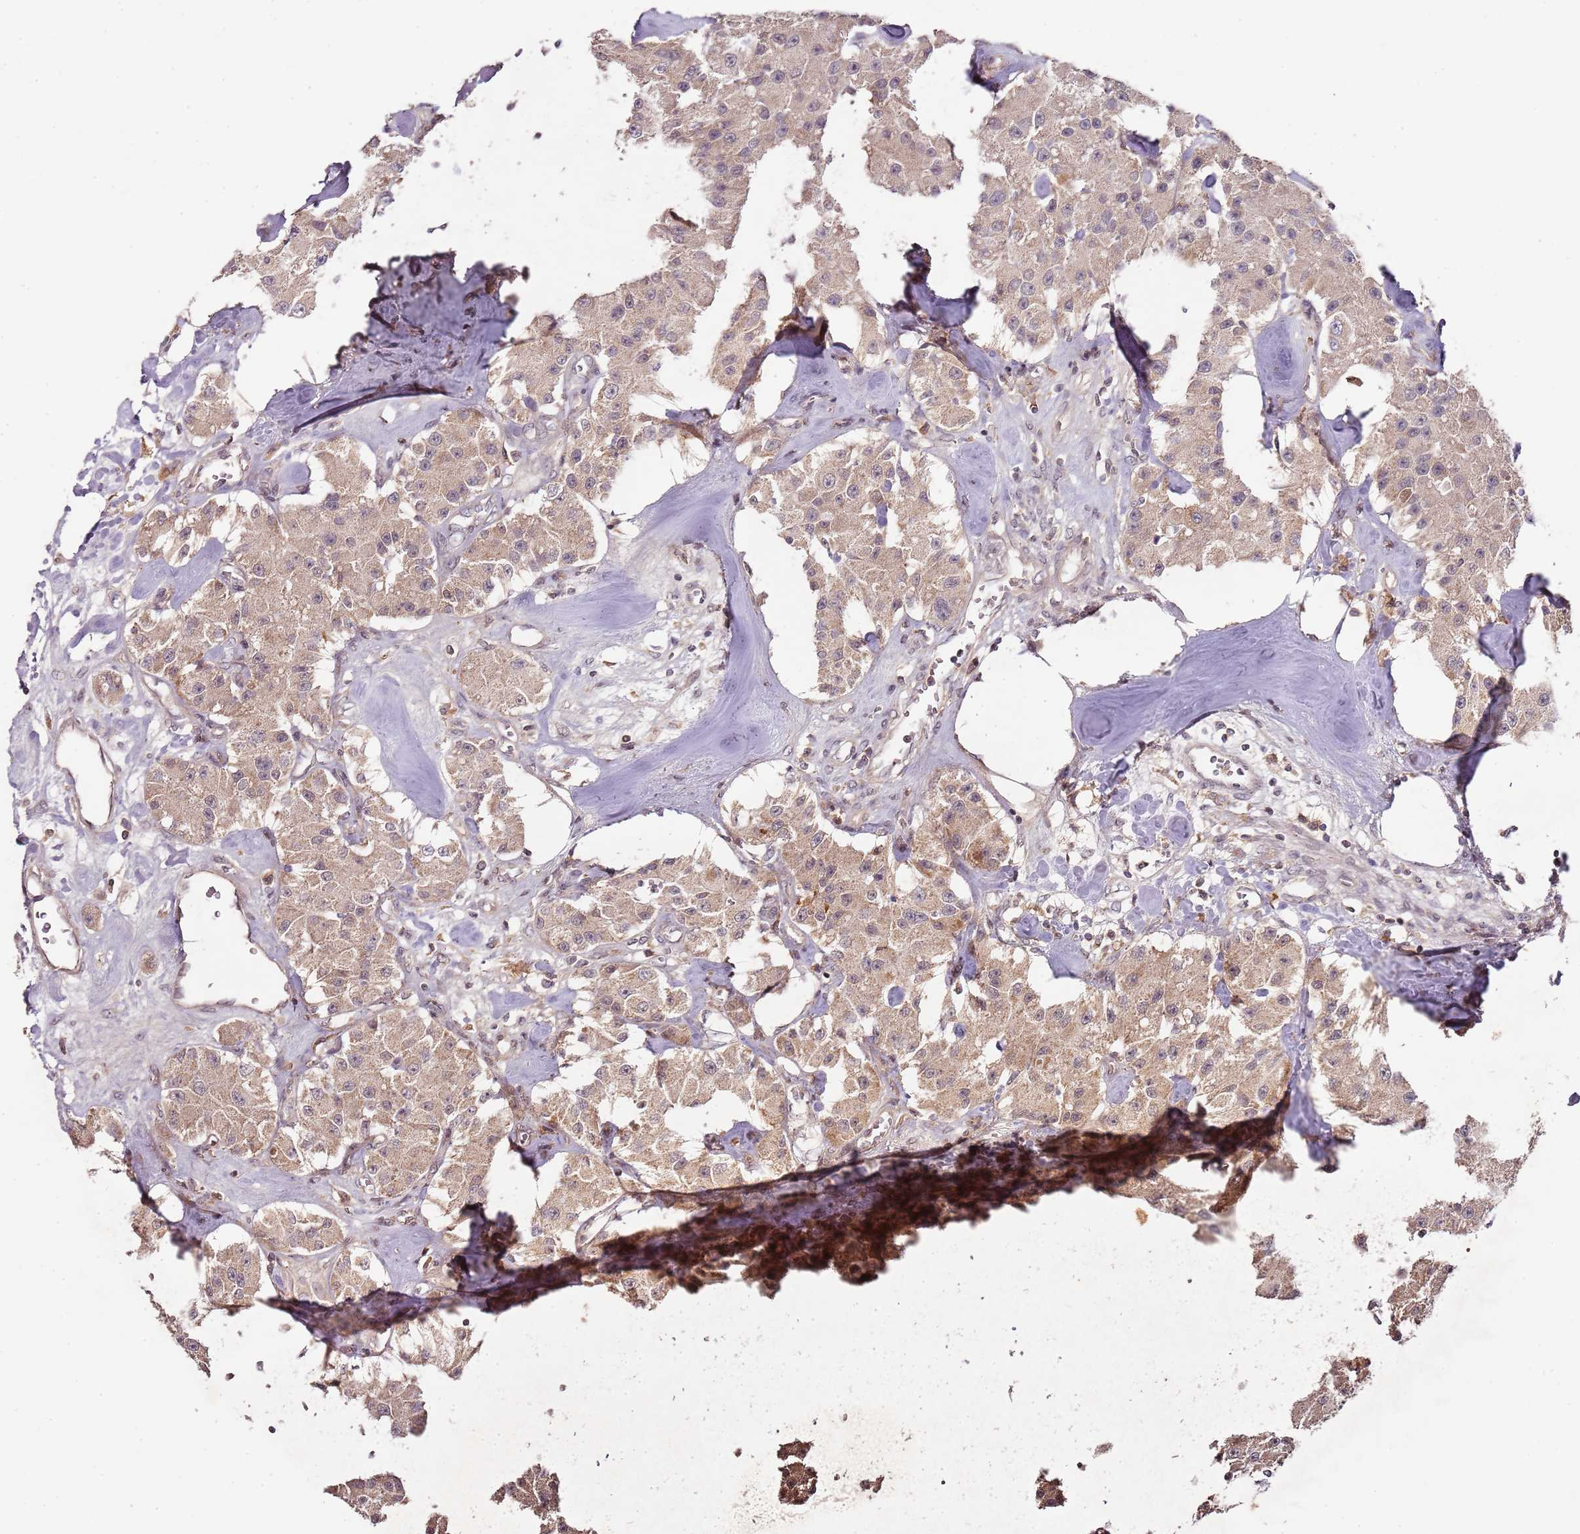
{"staining": {"intensity": "moderate", "quantity": ">75%", "location": "cytoplasmic/membranous"}, "tissue": "carcinoid", "cell_type": "Tumor cells", "image_type": "cancer", "snomed": [{"axis": "morphology", "description": "Carcinoid, malignant, NOS"}, {"axis": "topography", "description": "Pancreas"}], "caption": "Tumor cells reveal medium levels of moderate cytoplasmic/membranous staining in approximately >75% of cells in carcinoid. Using DAB (brown) and hematoxylin (blue) stains, captured at high magnification using brightfield microscopy.", "gene": "LIN37", "patient": {"sex": "male", "age": 41}}